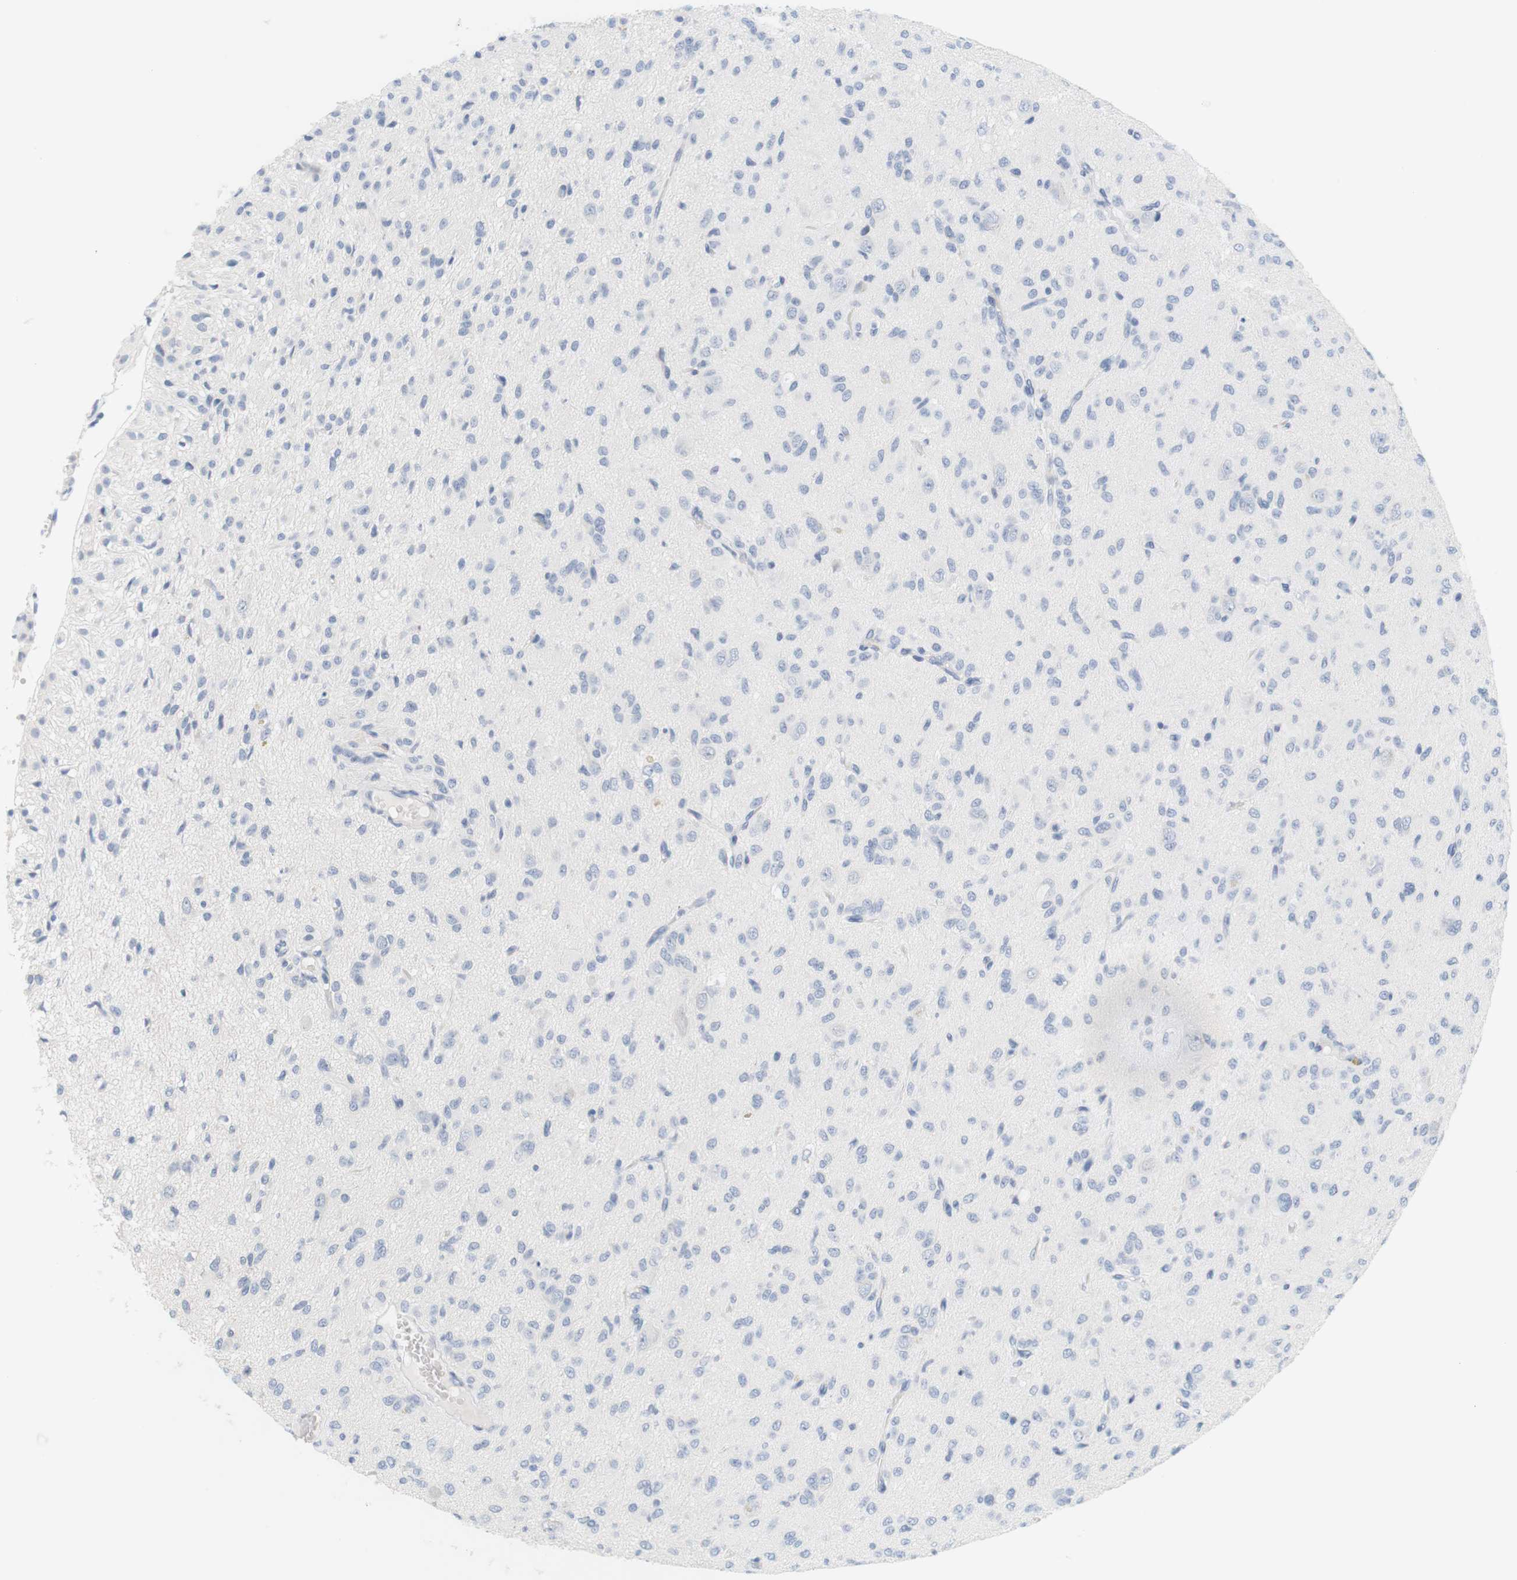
{"staining": {"intensity": "negative", "quantity": "none", "location": "none"}, "tissue": "glioma", "cell_type": "Tumor cells", "image_type": "cancer", "snomed": [{"axis": "morphology", "description": "Glioma, malignant, High grade"}, {"axis": "topography", "description": "Brain"}], "caption": "Immunohistochemistry of human glioma demonstrates no positivity in tumor cells. (DAB IHC with hematoxylin counter stain).", "gene": "OPRM1", "patient": {"sex": "female", "age": 59}}